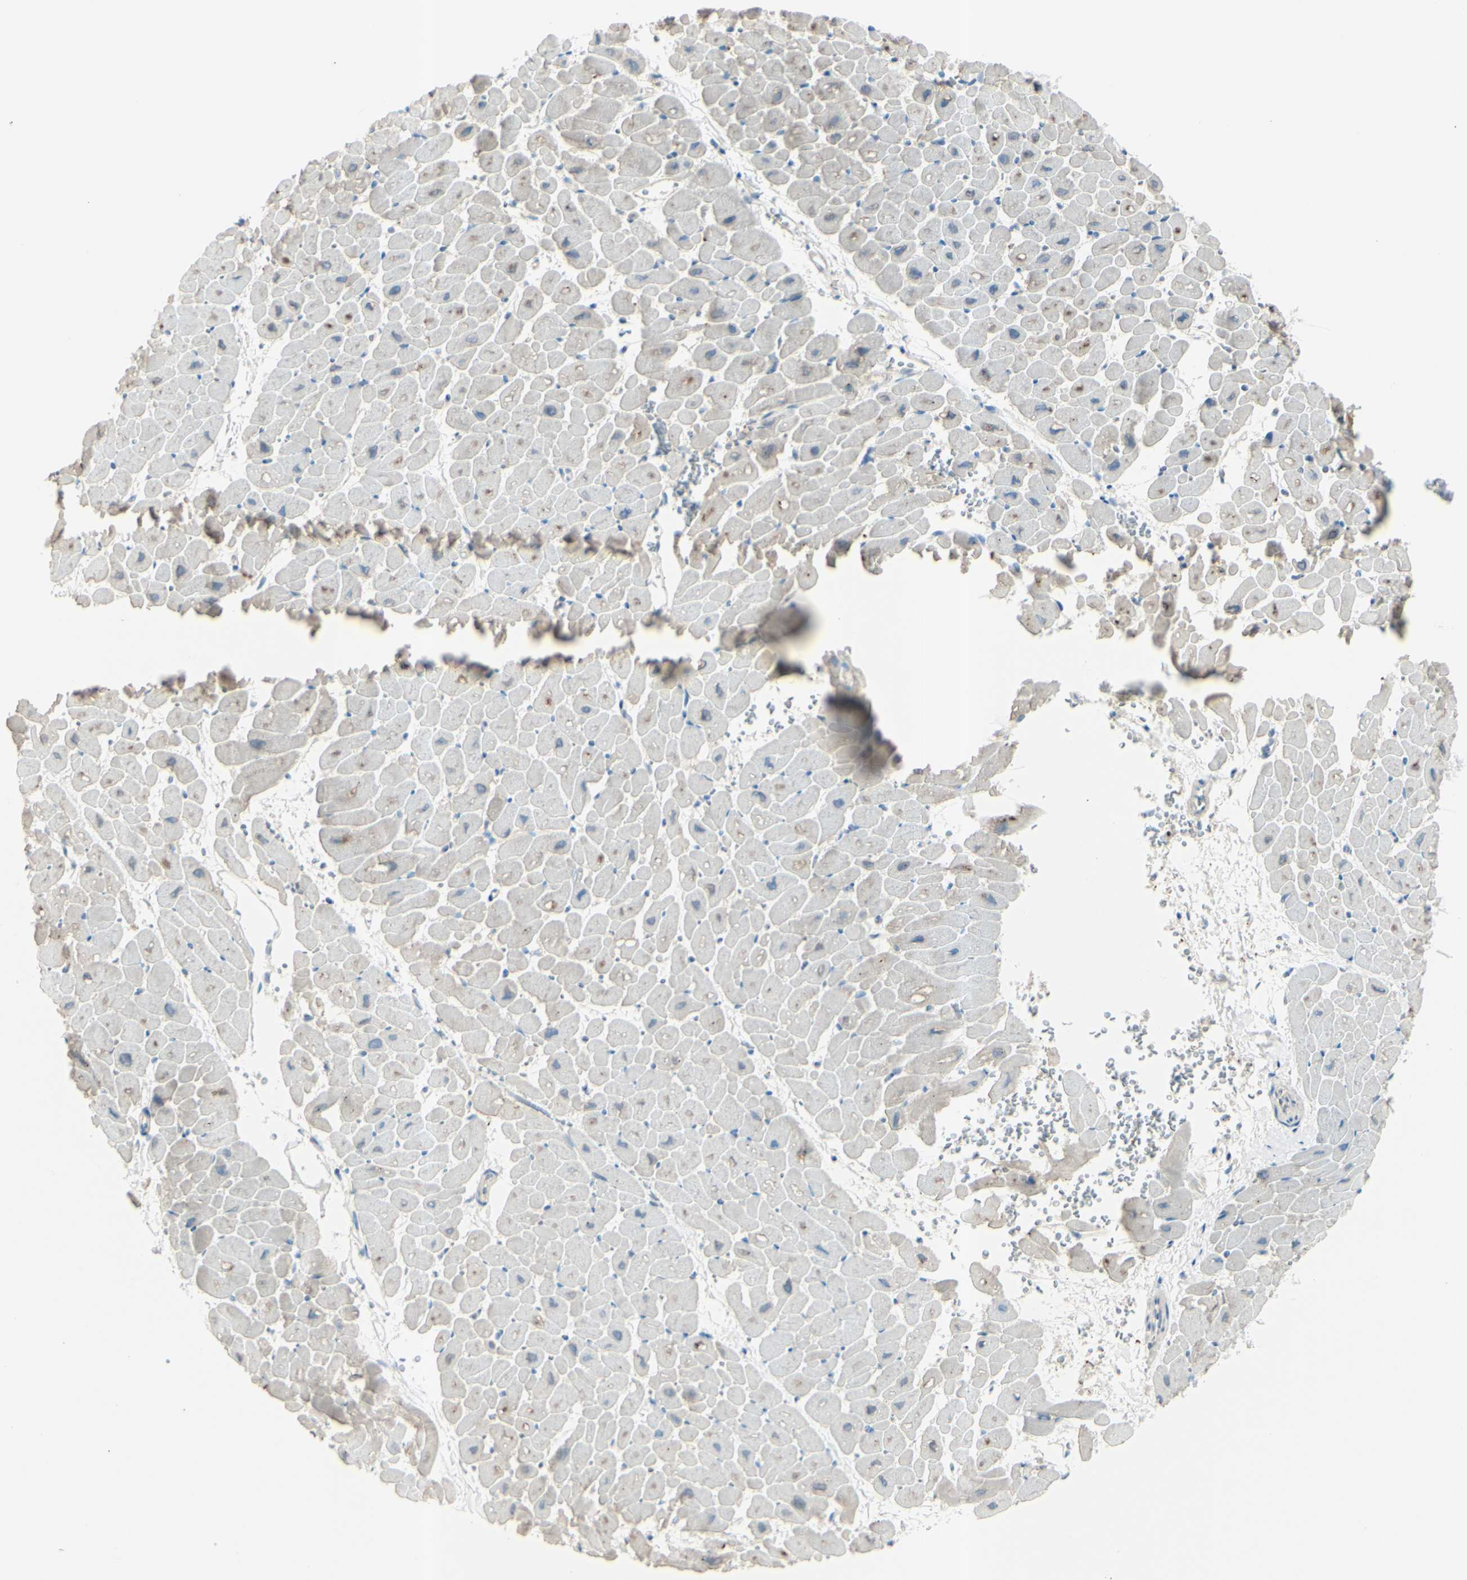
{"staining": {"intensity": "moderate", "quantity": "<25%", "location": "cytoplasmic/membranous"}, "tissue": "heart muscle", "cell_type": "Cardiomyocytes", "image_type": "normal", "snomed": [{"axis": "morphology", "description": "Normal tissue, NOS"}, {"axis": "topography", "description": "Heart"}], "caption": "This is an image of IHC staining of normal heart muscle, which shows moderate positivity in the cytoplasmic/membranous of cardiomyocytes.", "gene": "B4GALT1", "patient": {"sex": "male", "age": 45}}